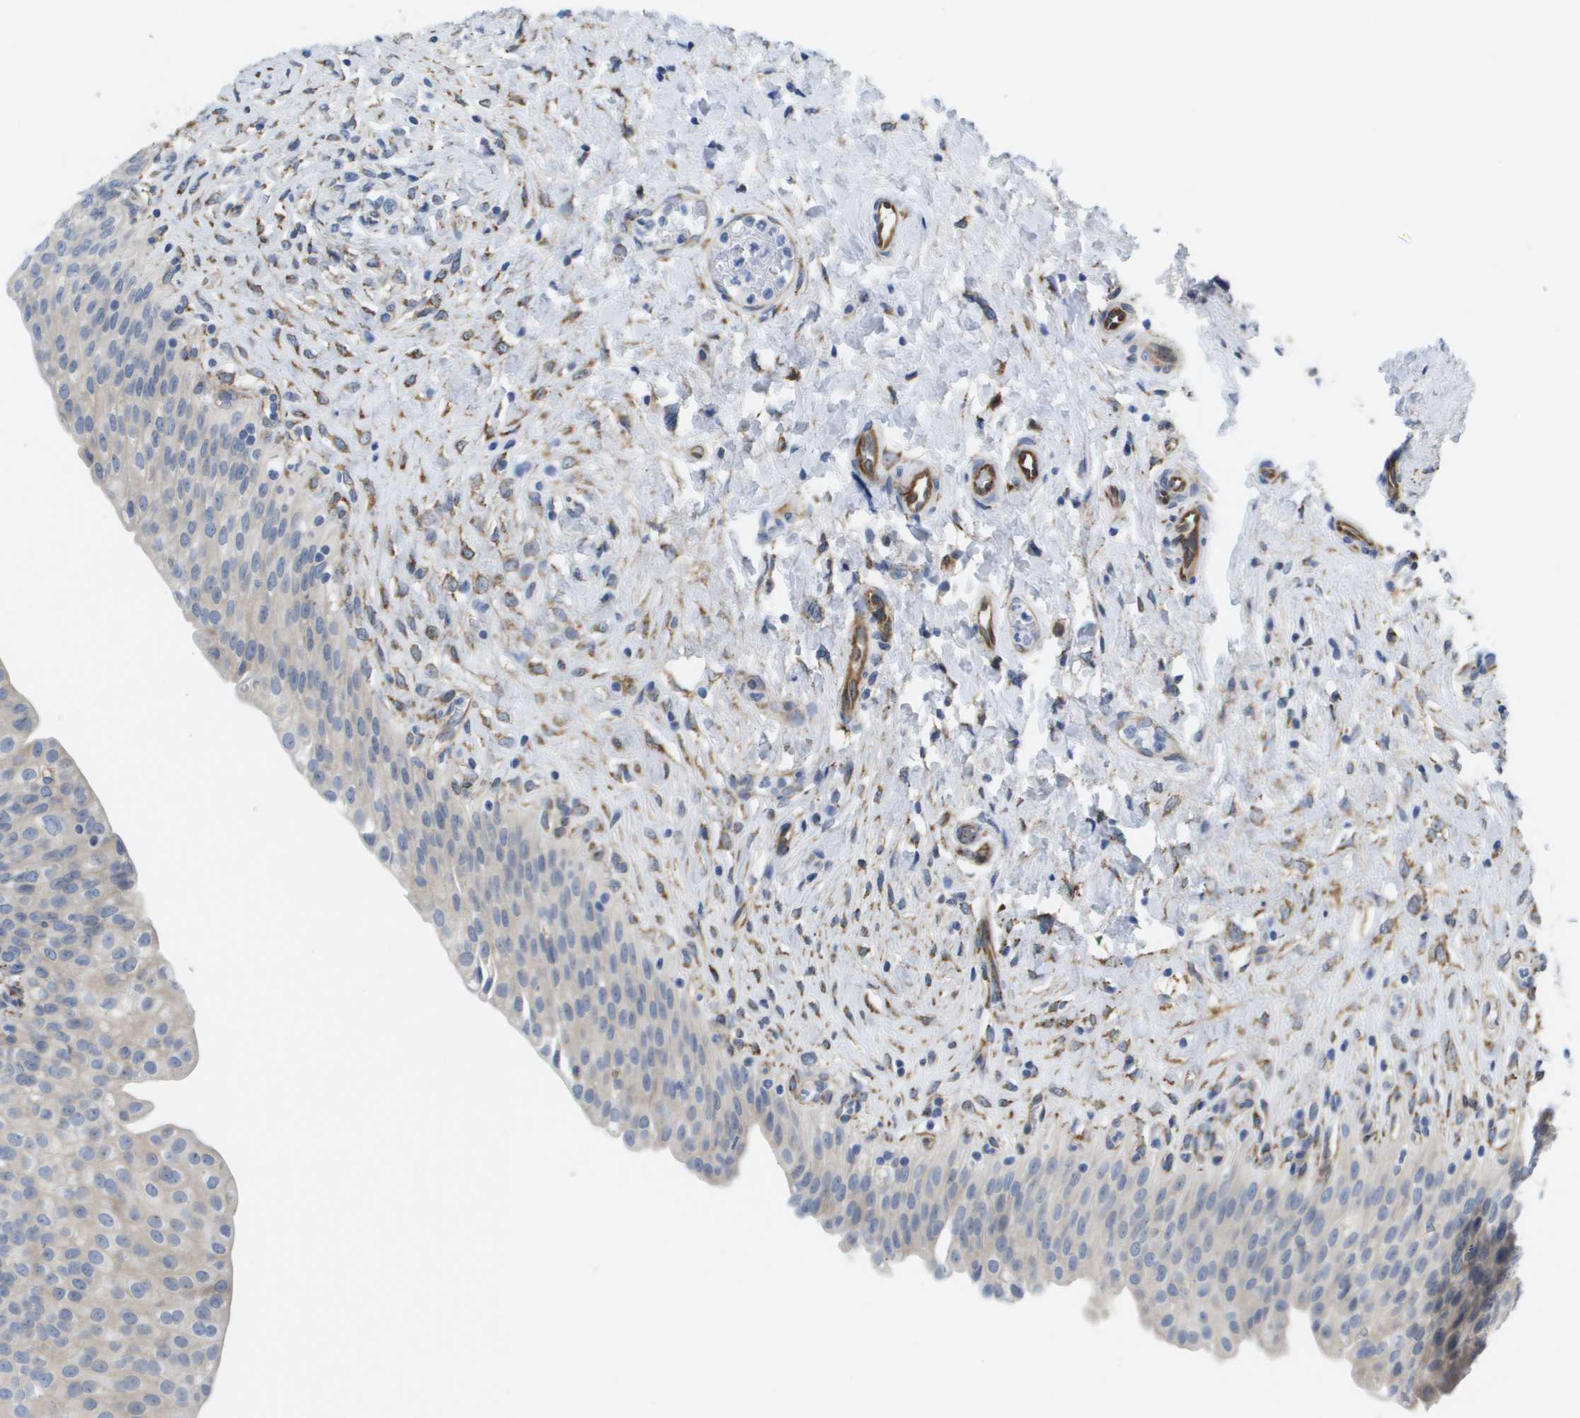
{"staining": {"intensity": "negative", "quantity": "none", "location": "none"}, "tissue": "urinary bladder", "cell_type": "Urothelial cells", "image_type": "normal", "snomed": [{"axis": "morphology", "description": "Urothelial carcinoma, High grade"}, {"axis": "topography", "description": "Urinary bladder"}], "caption": "DAB (3,3'-diaminobenzidine) immunohistochemical staining of unremarkable urinary bladder demonstrates no significant staining in urothelial cells.", "gene": "ST3GAL2", "patient": {"sex": "male", "age": 46}}